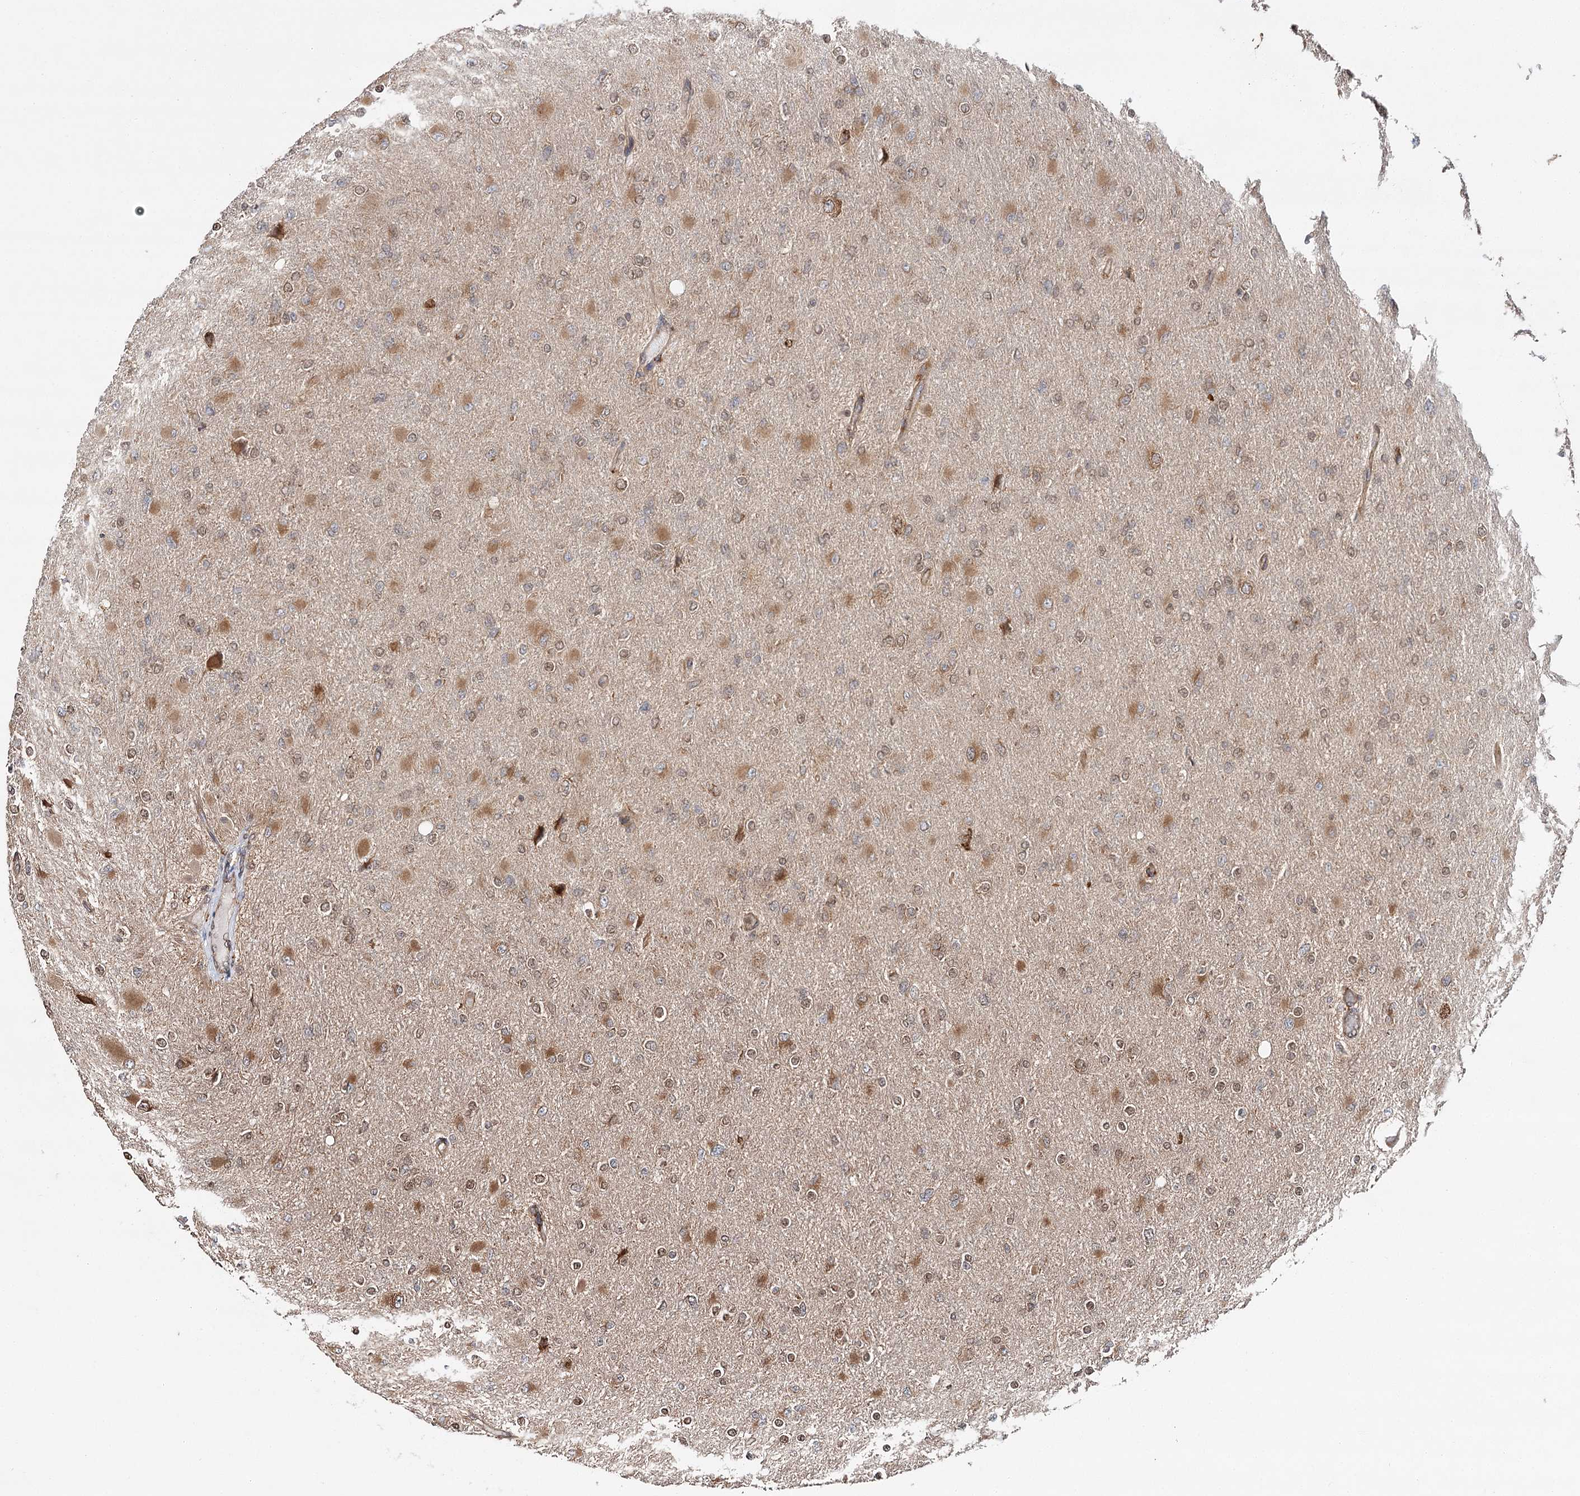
{"staining": {"intensity": "moderate", "quantity": "25%-75%", "location": "cytoplasmic/membranous"}, "tissue": "glioma", "cell_type": "Tumor cells", "image_type": "cancer", "snomed": [{"axis": "morphology", "description": "Glioma, malignant, High grade"}, {"axis": "topography", "description": "Cerebral cortex"}], "caption": "Immunohistochemical staining of human malignant high-grade glioma reveals moderate cytoplasmic/membranous protein staining in about 25%-75% of tumor cells. The staining was performed using DAB, with brown indicating positive protein expression. Nuclei are stained blue with hematoxylin.", "gene": "DNAJB14", "patient": {"sex": "female", "age": 36}}